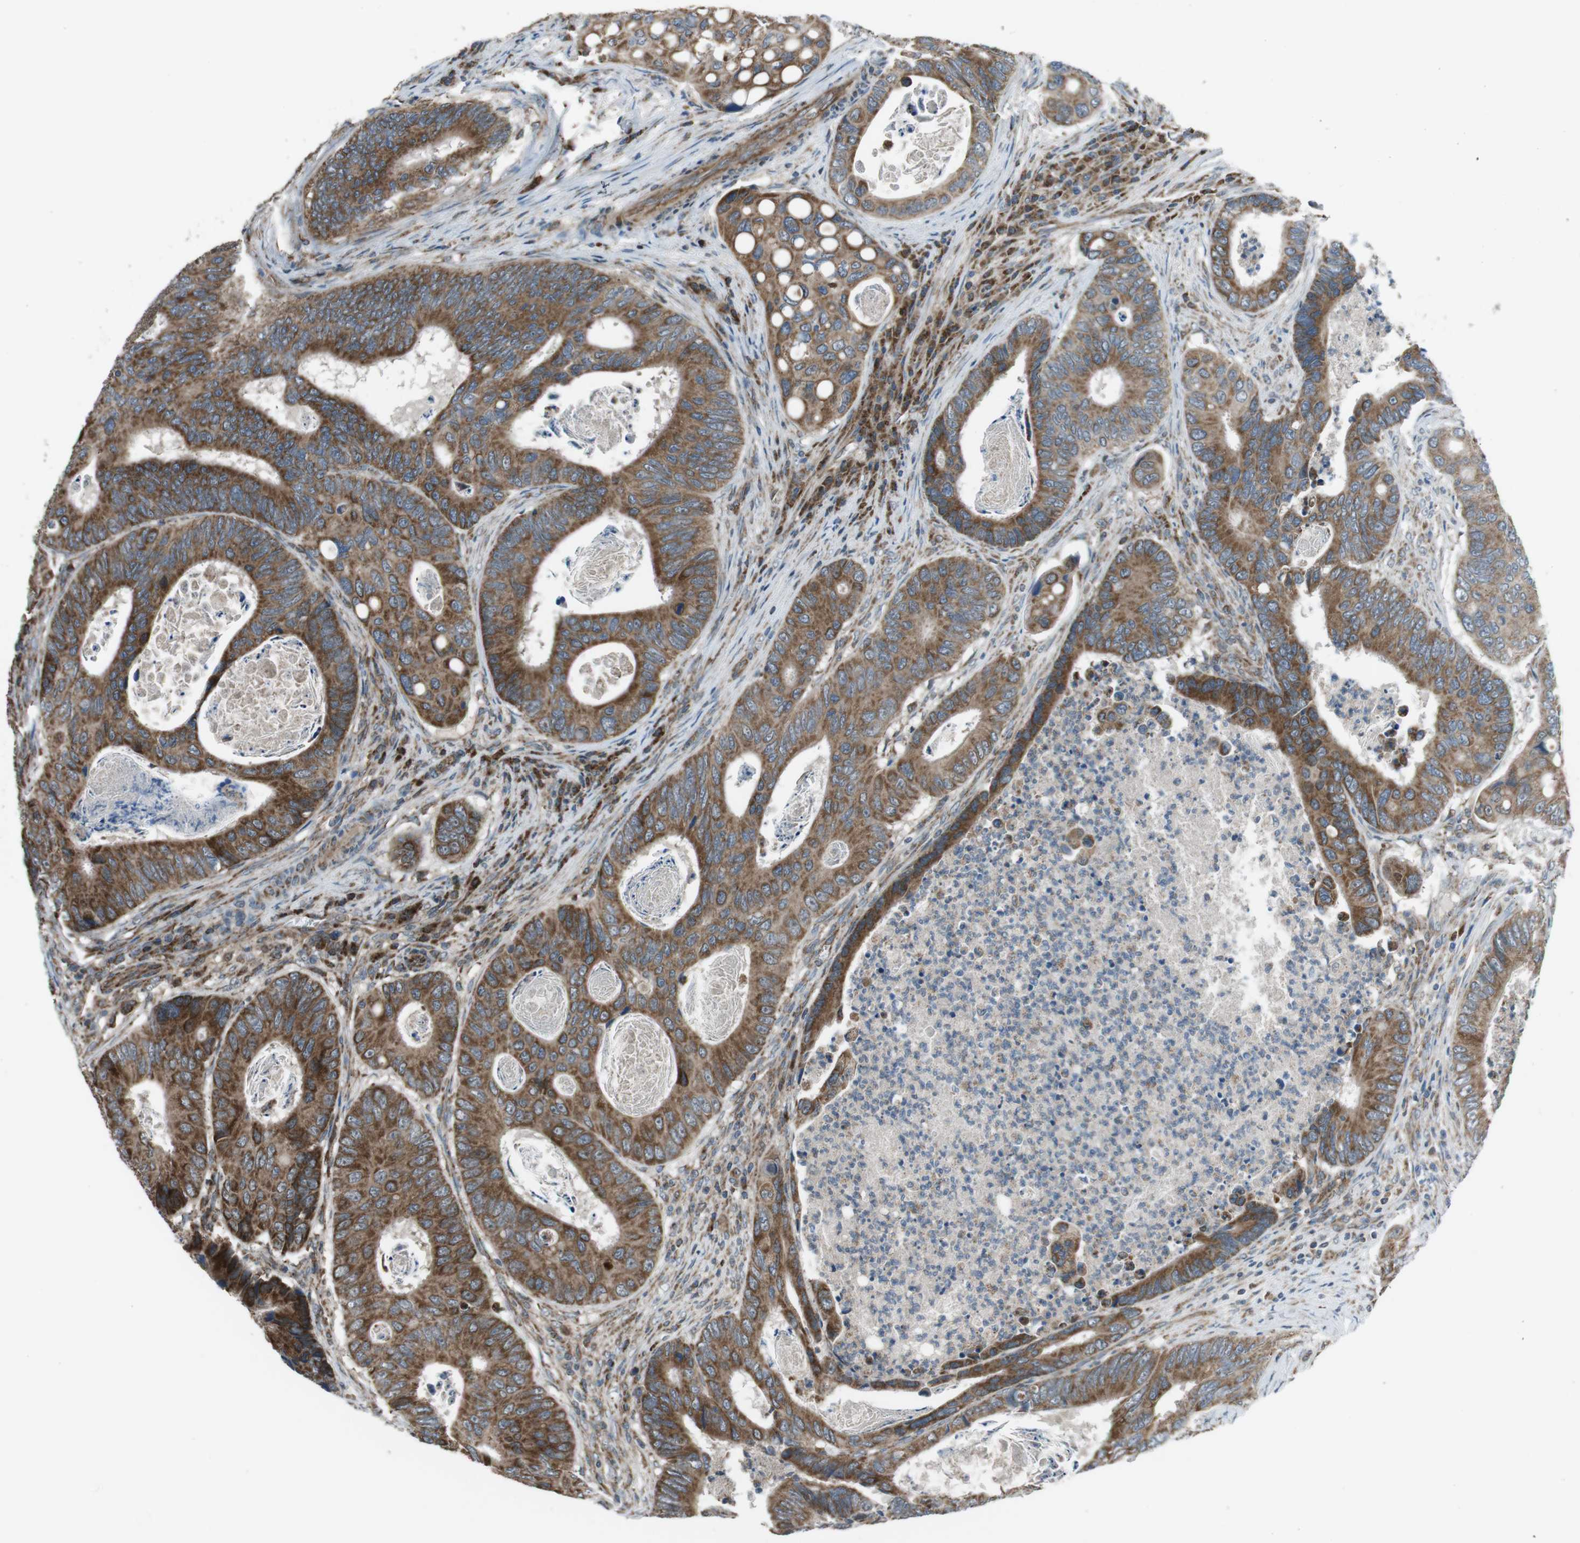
{"staining": {"intensity": "moderate", "quantity": ">75%", "location": "cytoplasmic/membranous"}, "tissue": "colorectal cancer", "cell_type": "Tumor cells", "image_type": "cancer", "snomed": [{"axis": "morphology", "description": "Inflammation, NOS"}, {"axis": "morphology", "description": "Adenocarcinoma, NOS"}, {"axis": "topography", "description": "Colon"}], "caption": "DAB (3,3'-diaminobenzidine) immunohistochemical staining of adenocarcinoma (colorectal) shows moderate cytoplasmic/membranous protein expression in about >75% of tumor cells.", "gene": "GIMAP8", "patient": {"sex": "male", "age": 72}}